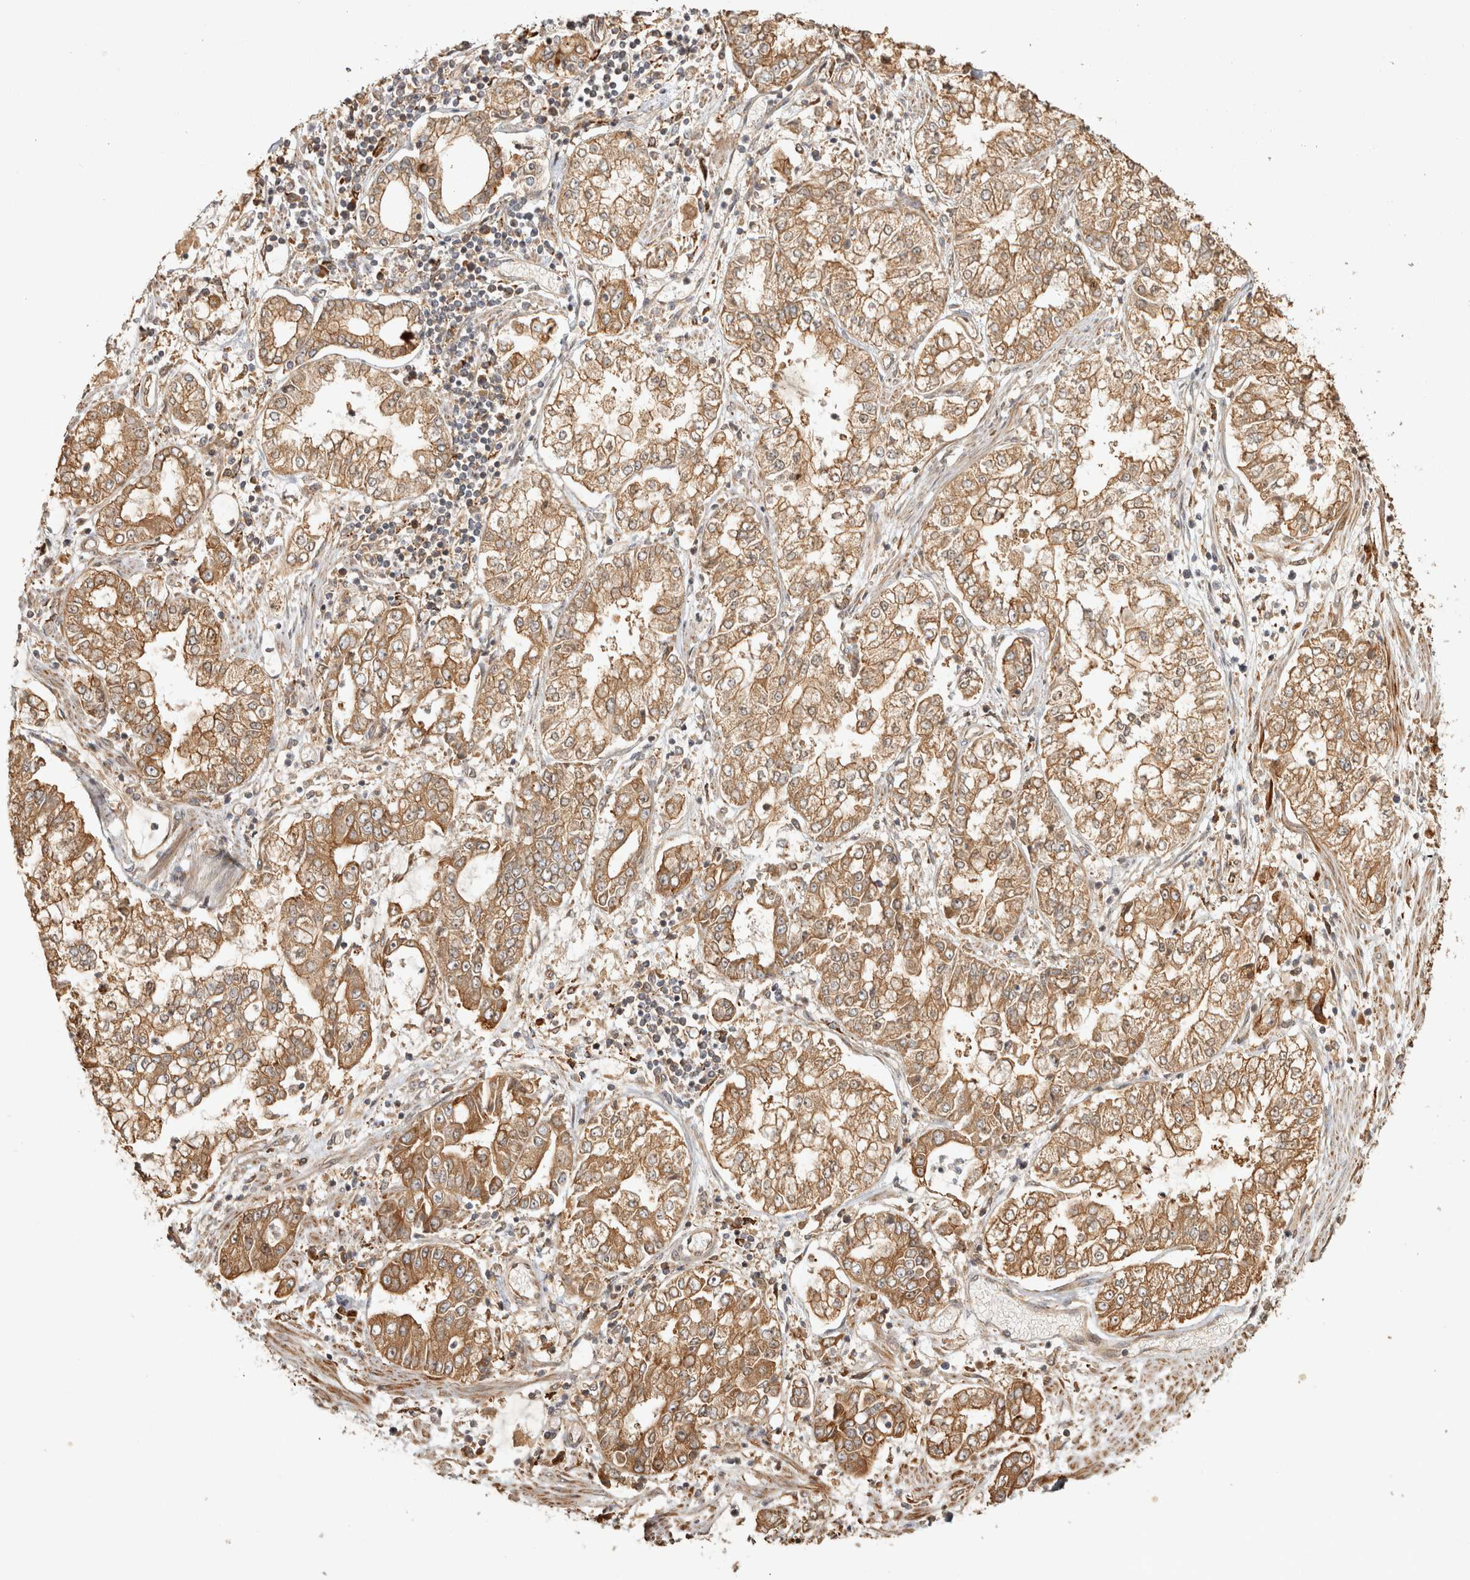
{"staining": {"intensity": "moderate", "quantity": ">75%", "location": "cytoplasmic/membranous"}, "tissue": "stomach cancer", "cell_type": "Tumor cells", "image_type": "cancer", "snomed": [{"axis": "morphology", "description": "Adenocarcinoma, NOS"}, {"axis": "topography", "description": "Stomach"}], "caption": "This micrograph shows stomach cancer (adenocarcinoma) stained with immunohistochemistry (IHC) to label a protein in brown. The cytoplasmic/membranous of tumor cells show moderate positivity for the protein. Nuclei are counter-stained blue.", "gene": "CAMSAP2", "patient": {"sex": "male", "age": 76}}